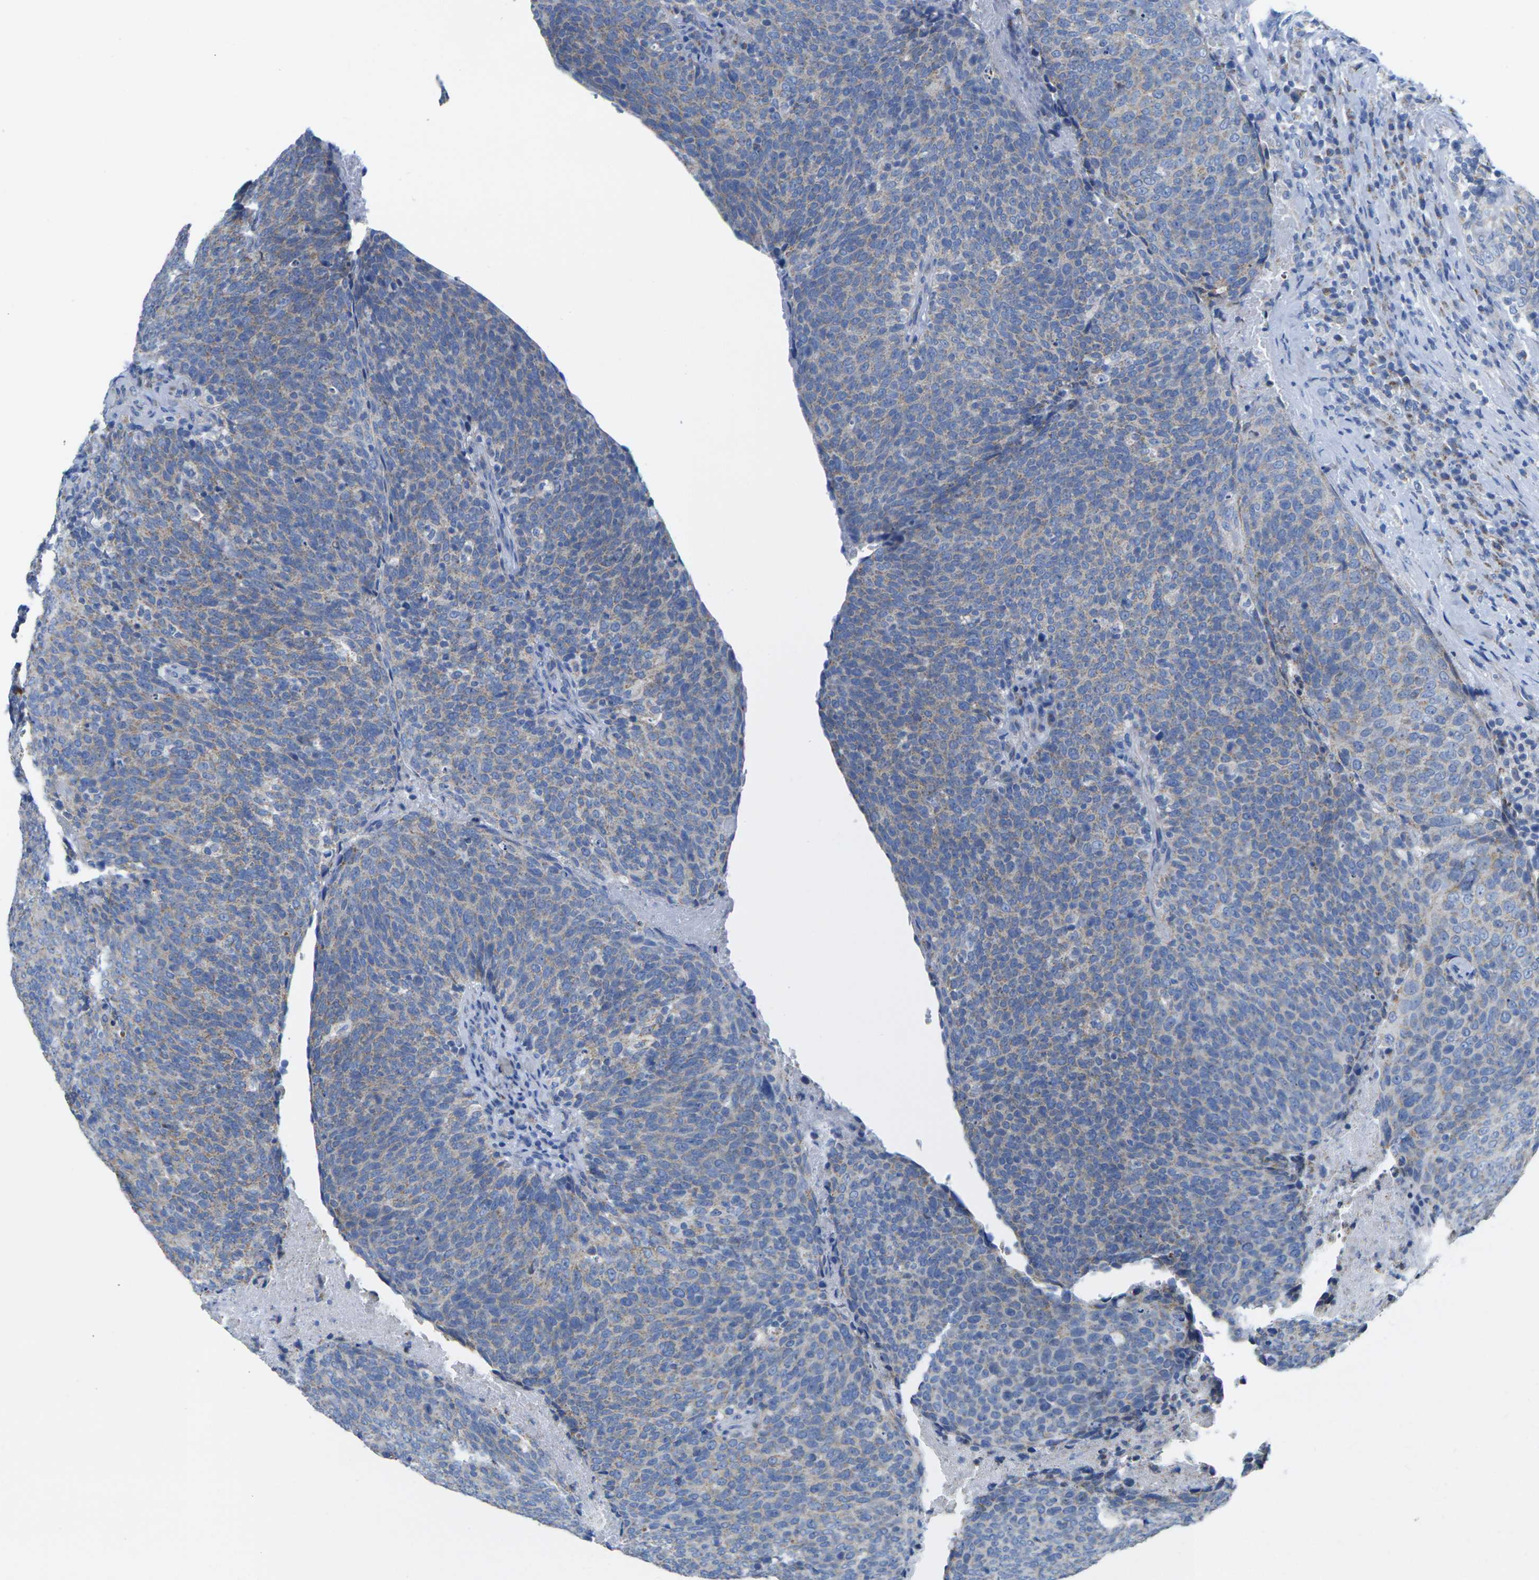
{"staining": {"intensity": "weak", "quantity": "<25%", "location": "cytoplasmic/membranous"}, "tissue": "head and neck cancer", "cell_type": "Tumor cells", "image_type": "cancer", "snomed": [{"axis": "morphology", "description": "Squamous cell carcinoma, NOS"}, {"axis": "morphology", "description": "Squamous cell carcinoma, metastatic, NOS"}, {"axis": "topography", "description": "Lymph node"}, {"axis": "topography", "description": "Head-Neck"}], "caption": "Tumor cells are negative for brown protein staining in head and neck cancer (metastatic squamous cell carcinoma).", "gene": "TMEM204", "patient": {"sex": "male", "age": 62}}